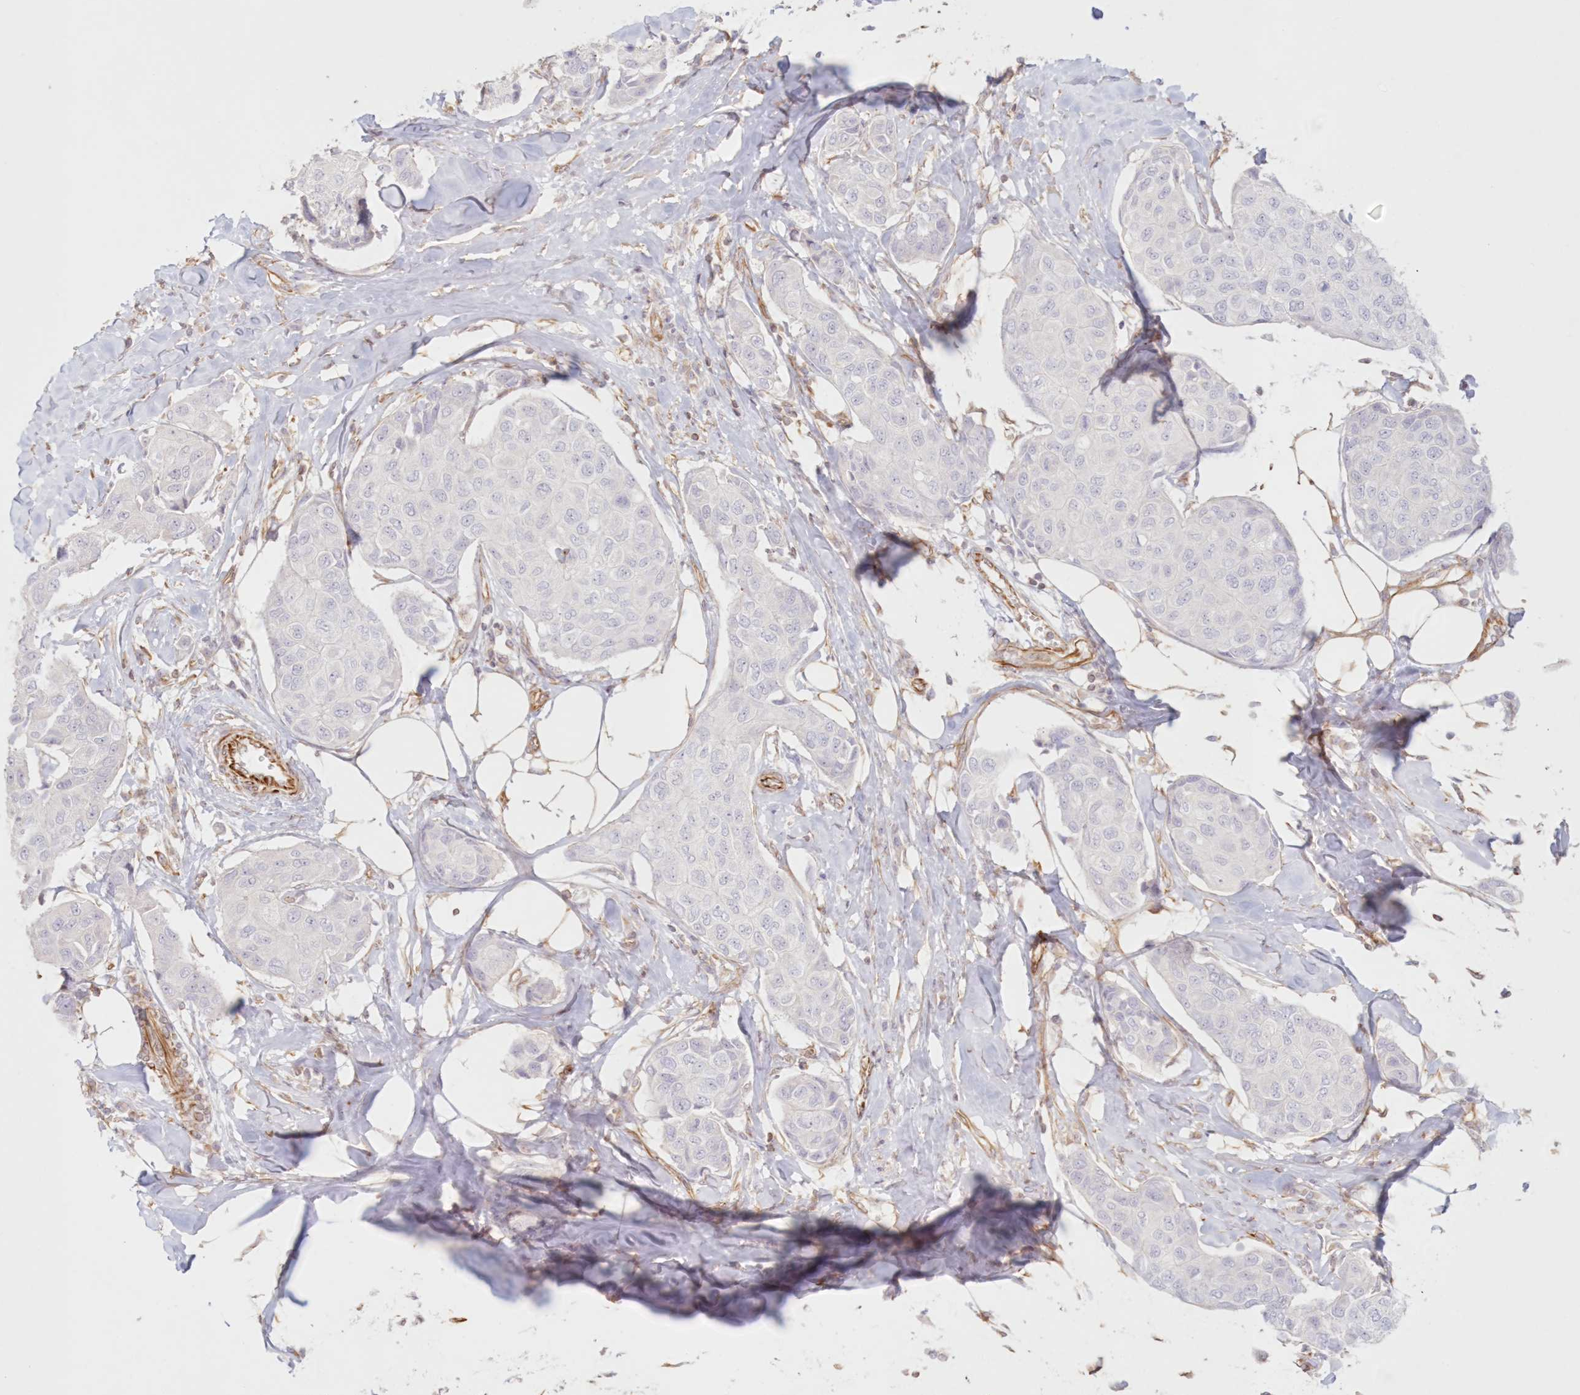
{"staining": {"intensity": "negative", "quantity": "none", "location": "none"}, "tissue": "breast cancer", "cell_type": "Tumor cells", "image_type": "cancer", "snomed": [{"axis": "morphology", "description": "Duct carcinoma"}, {"axis": "topography", "description": "Breast"}], "caption": "This photomicrograph is of breast cancer stained with immunohistochemistry to label a protein in brown with the nuclei are counter-stained blue. There is no positivity in tumor cells.", "gene": "DMRTB1", "patient": {"sex": "female", "age": 80}}